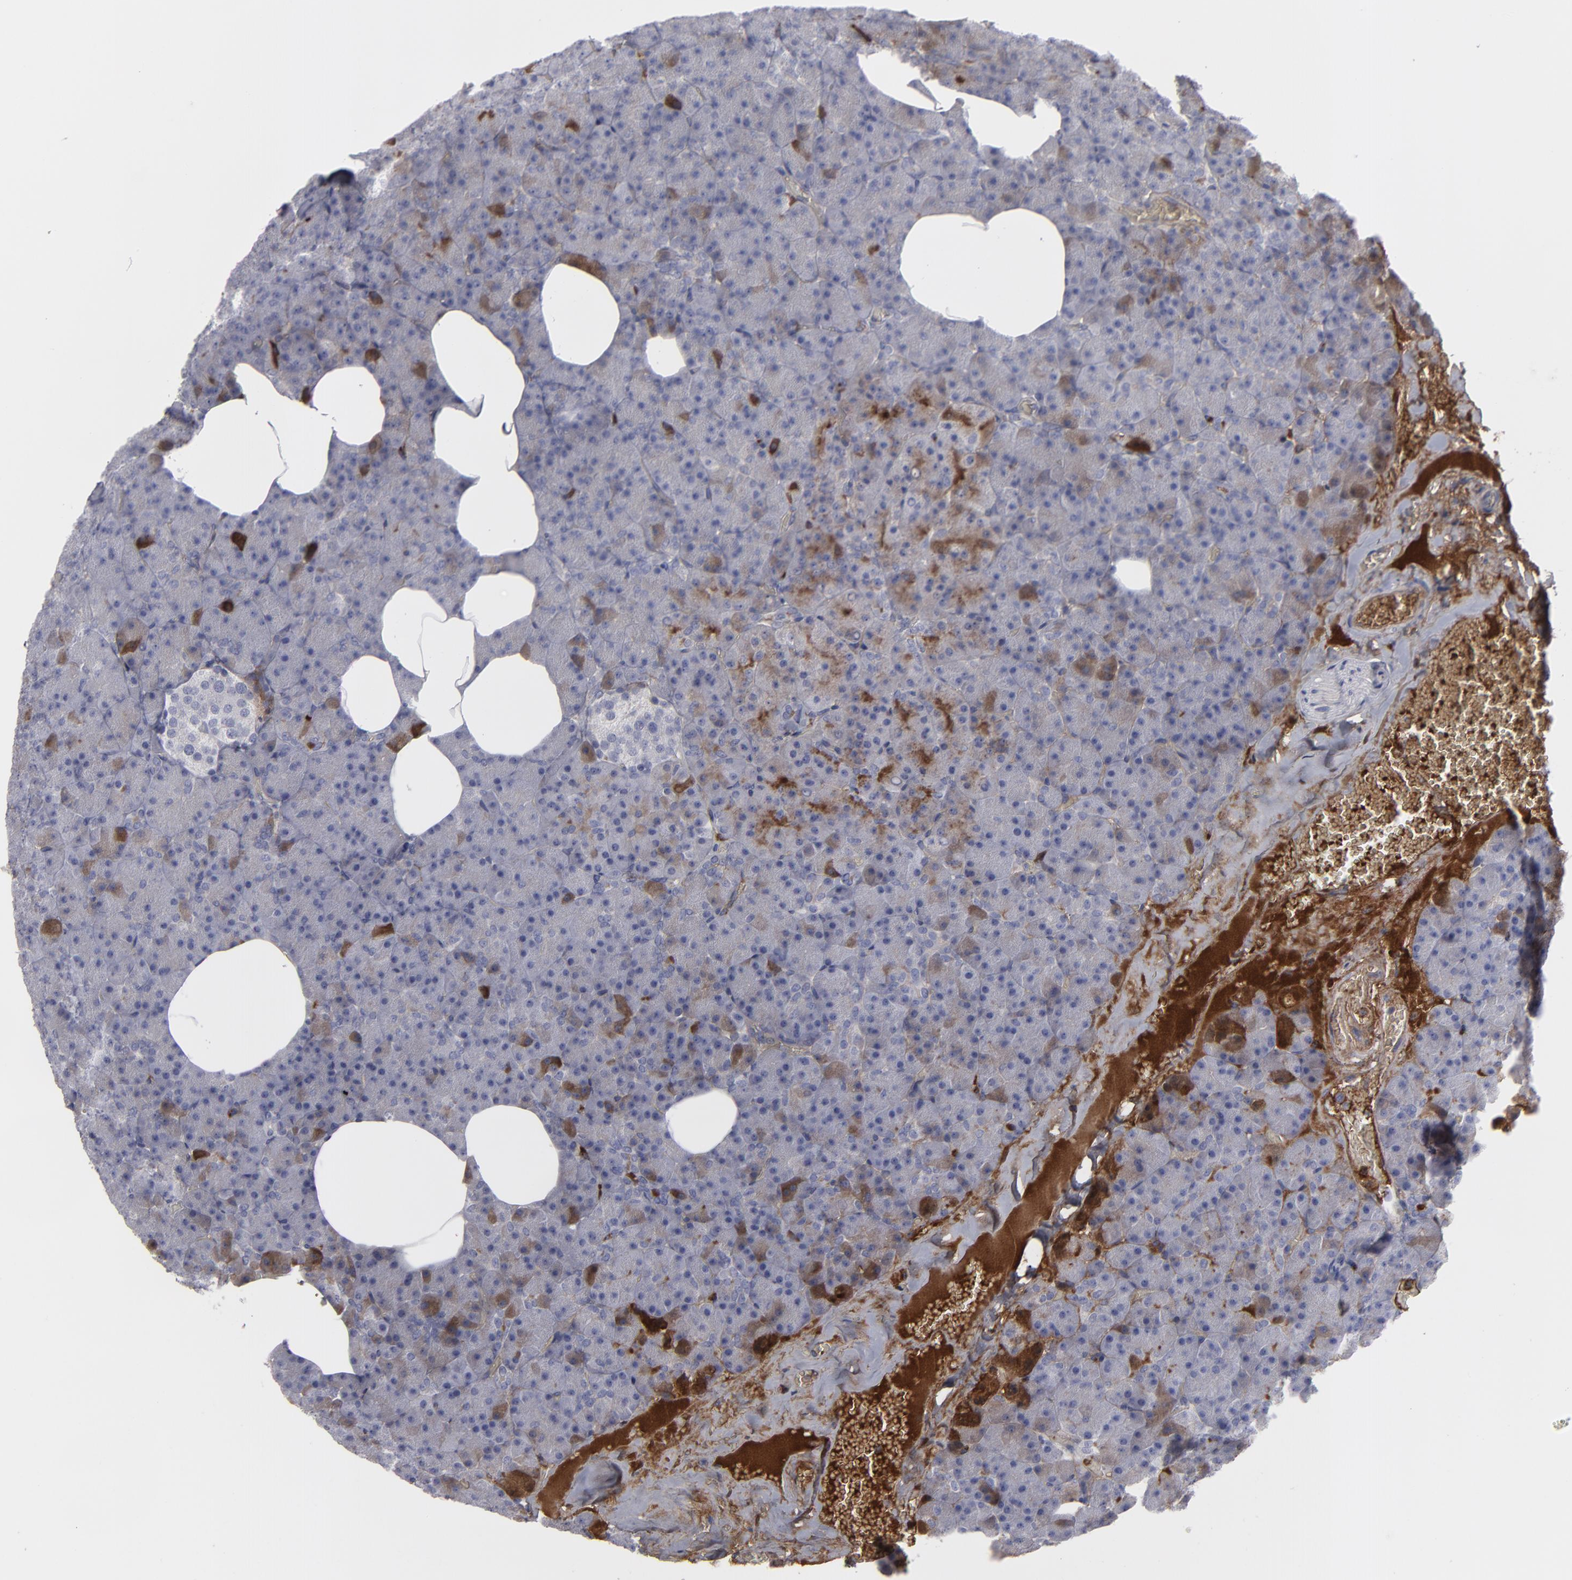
{"staining": {"intensity": "moderate", "quantity": "<25%", "location": "cytoplasmic/membranous"}, "tissue": "pancreas", "cell_type": "Exocrine glandular cells", "image_type": "normal", "snomed": [{"axis": "morphology", "description": "Normal tissue, NOS"}, {"axis": "topography", "description": "Pancreas"}], "caption": "IHC micrograph of normal human pancreas stained for a protein (brown), which displays low levels of moderate cytoplasmic/membranous staining in approximately <25% of exocrine glandular cells.", "gene": "LRG1", "patient": {"sex": "female", "age": 35}}